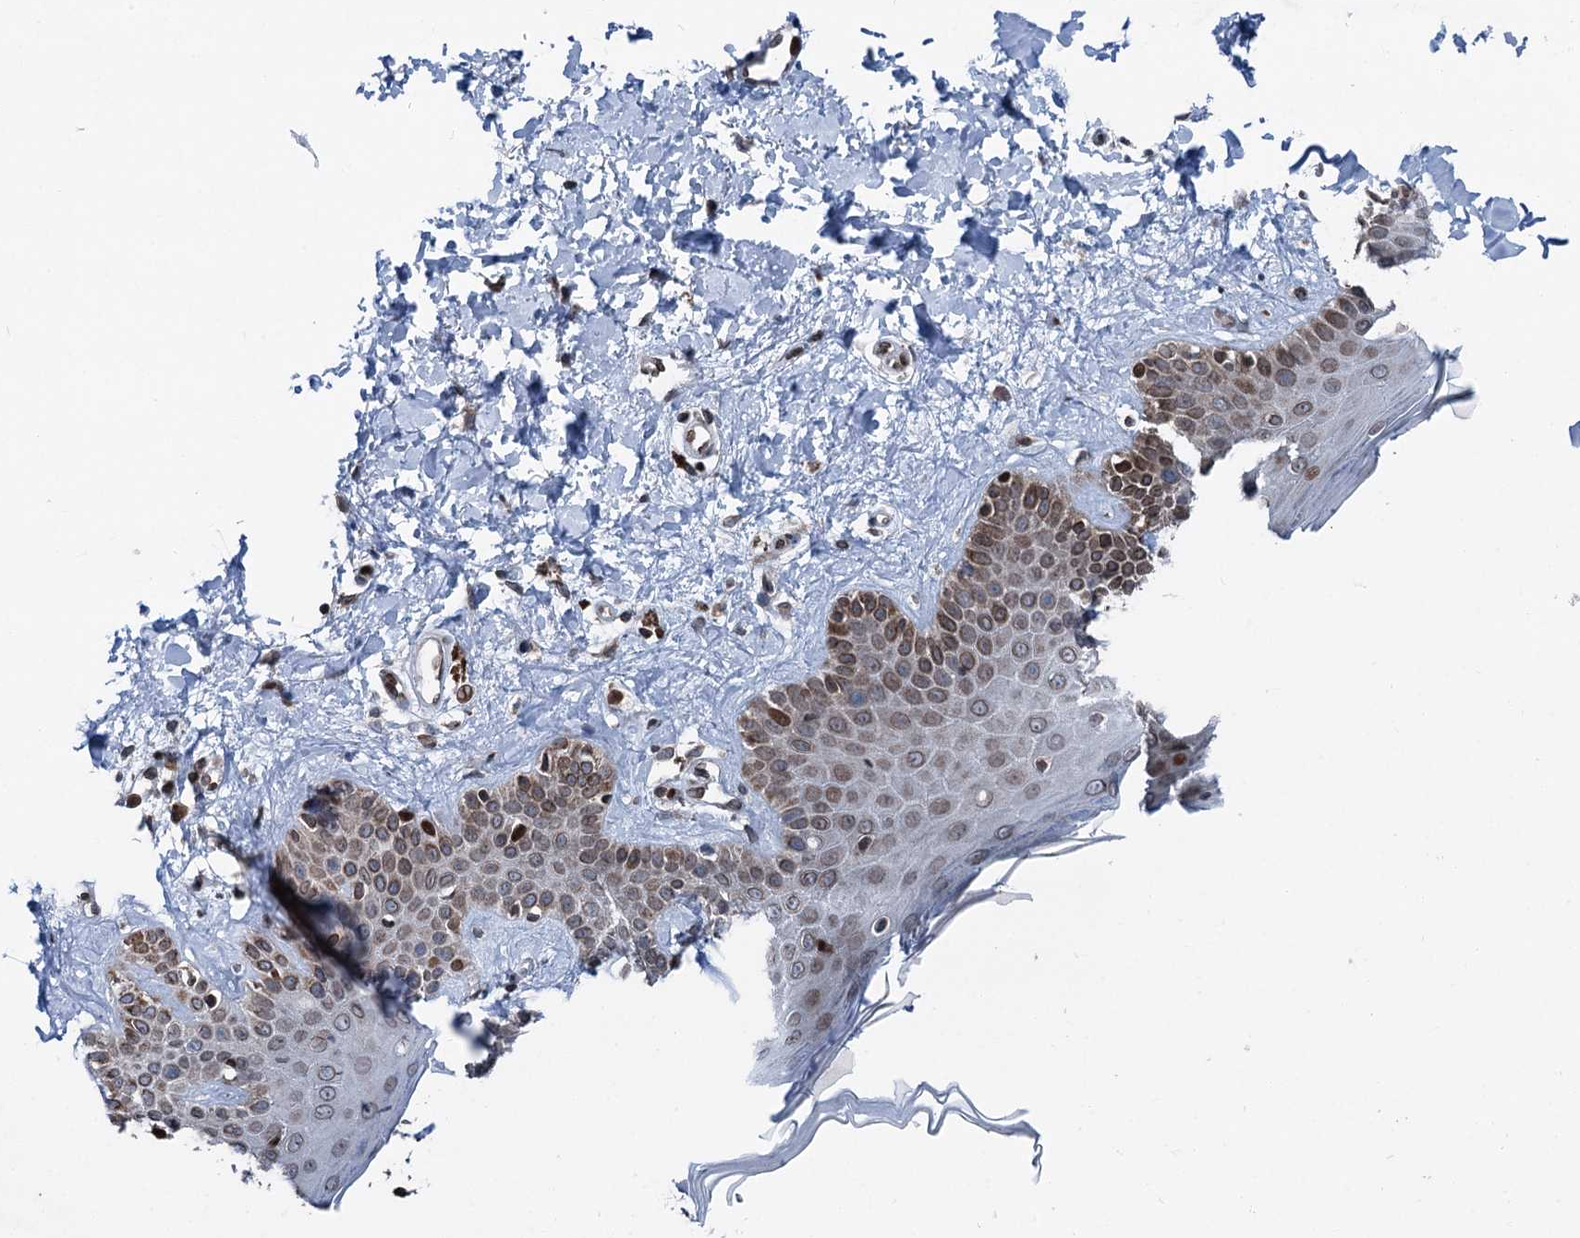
{"staining": {"intensity": "moderate", "quantity": ">75%", "location": "nuclear"}, "tissue": "skin", "cell_type": "Fibroblasts", "image_type": "normal", "snomed": [{"axis": "morphology", "description": "Normal tissue, NOS"}, {"axis": "topography", "description": "Skin"}], "caption": "The image displays a brown stain indicating the presence of a protein in the nuclear of fibroblasts in skin. (Brightfield microscopy of DAB IHC at high magnification).", "gene": "MRPL14", "patient": {"sex": "male", "age": 52}}